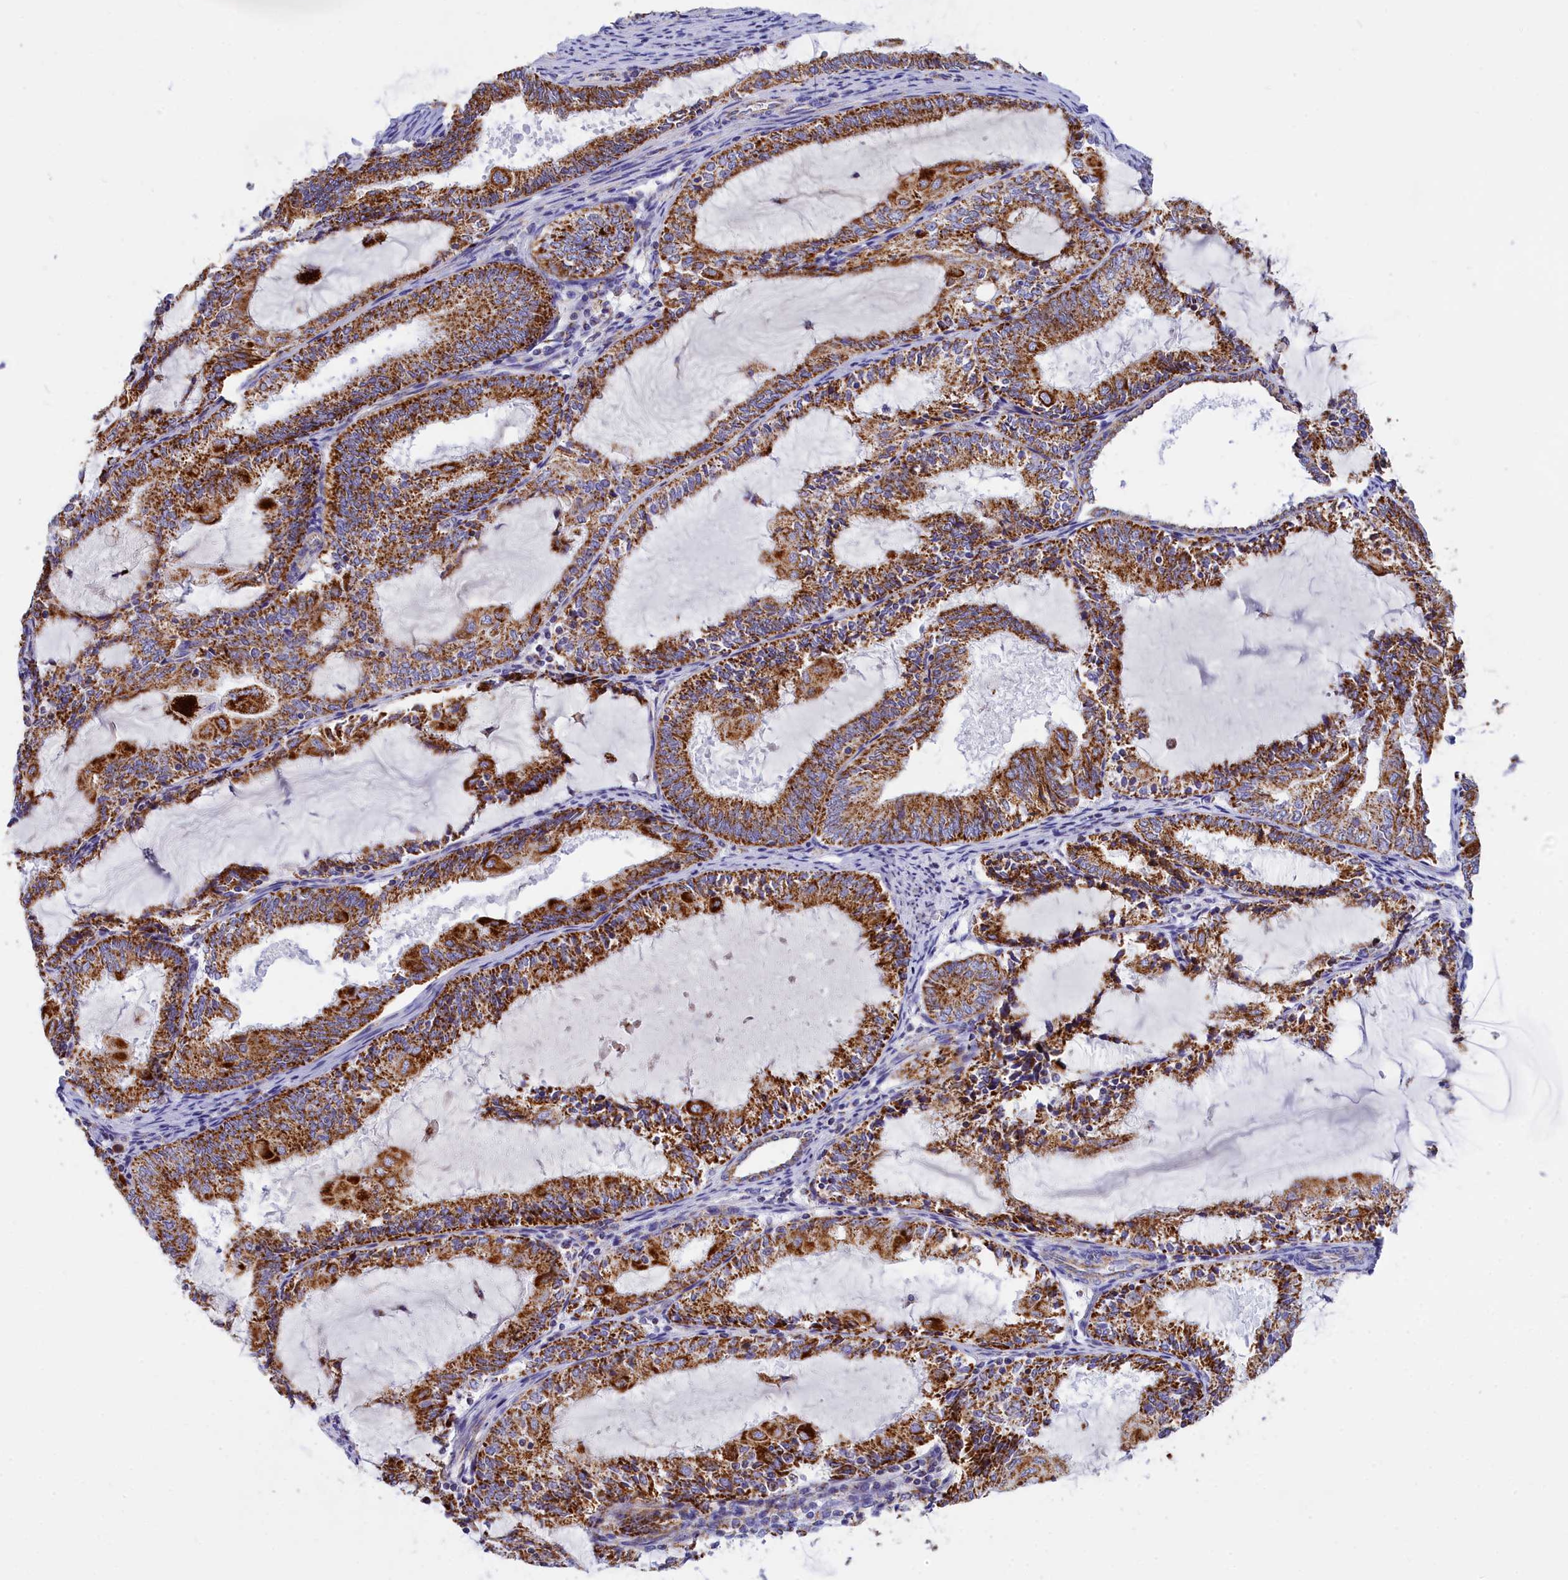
{"staining": {"intensity": "strong", "quantity": ">75%", "location": "cytoplasmic/membranous"}, "tissue": "endometrial cancer", "cell_type": "Tumor cells", "image_type": "cancer", "snomed": [{"axis": "morphology", "description": "Adenocarcinoma, NOS"}, {"axis": "topography", "description": "Endometrium"}], "caption": "Protein staining of endometrial adenocarcinoma tissue exhibits strong cytoplasmic/membranous positivity in about >75% of tumor cells.", "gene": "VDAC2", "patient": {"sex": "female", "age": 81}}